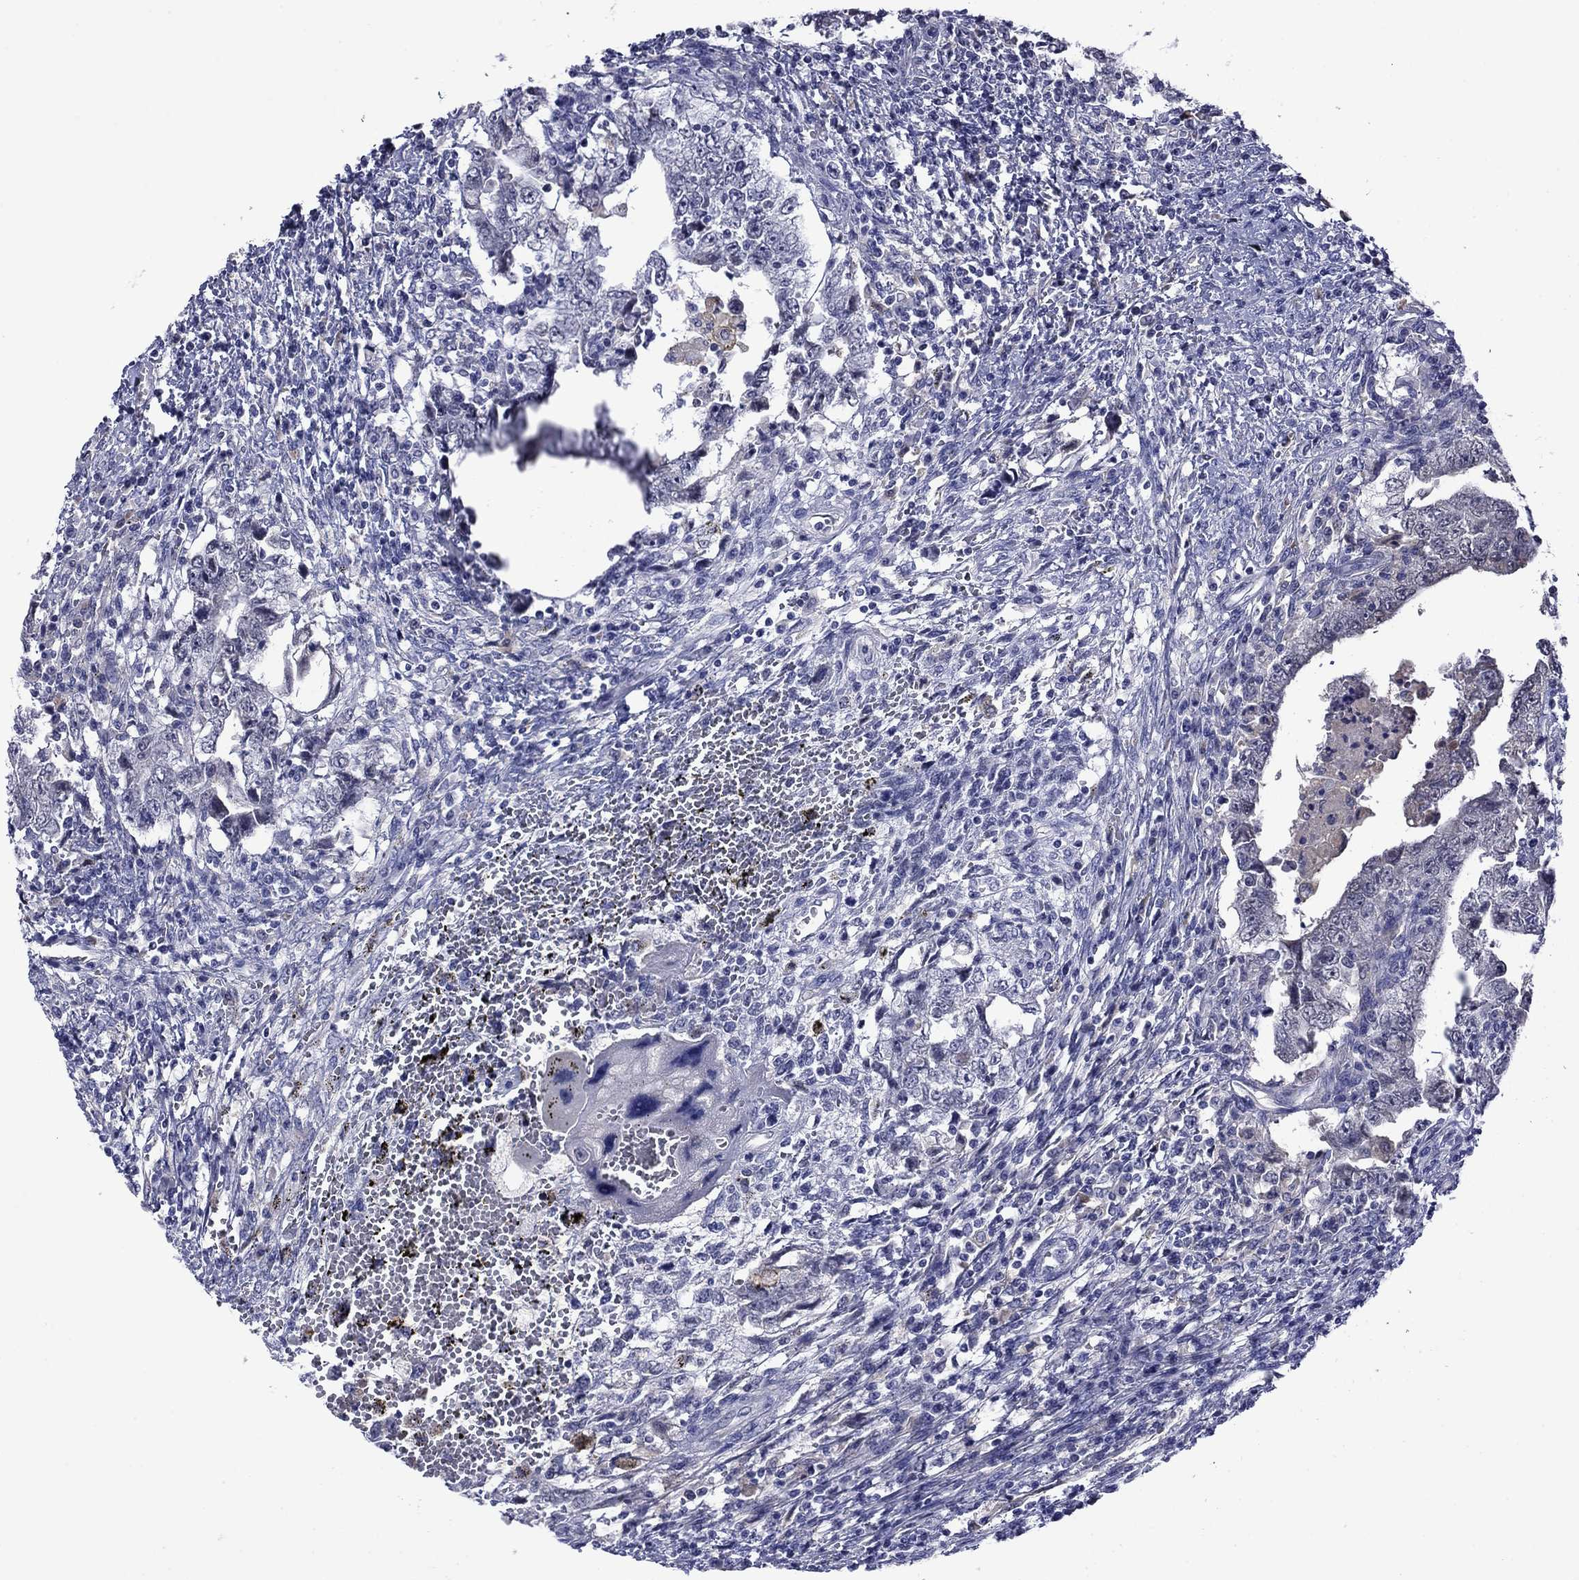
{"staining": {"intensity": "negative", "quantity": "none", "location": "none"}, "tissue": "testis cancer", "cell_type": "Tumor cells", "image_type": "cancer", "snomed": [{"axis": "morphology", "description": "Carcinoma, Embryonal, NOS"}, {"axis": "topography", "description": "Testis"}], "caption": "Image shows no significant protein staining in tumor cells of testis cancer. (Brightfield microscopy of DAB immunohistochemistry at high magnification).", "gene": "APOA2", "patient": {"sex": "male", "age": 26}}